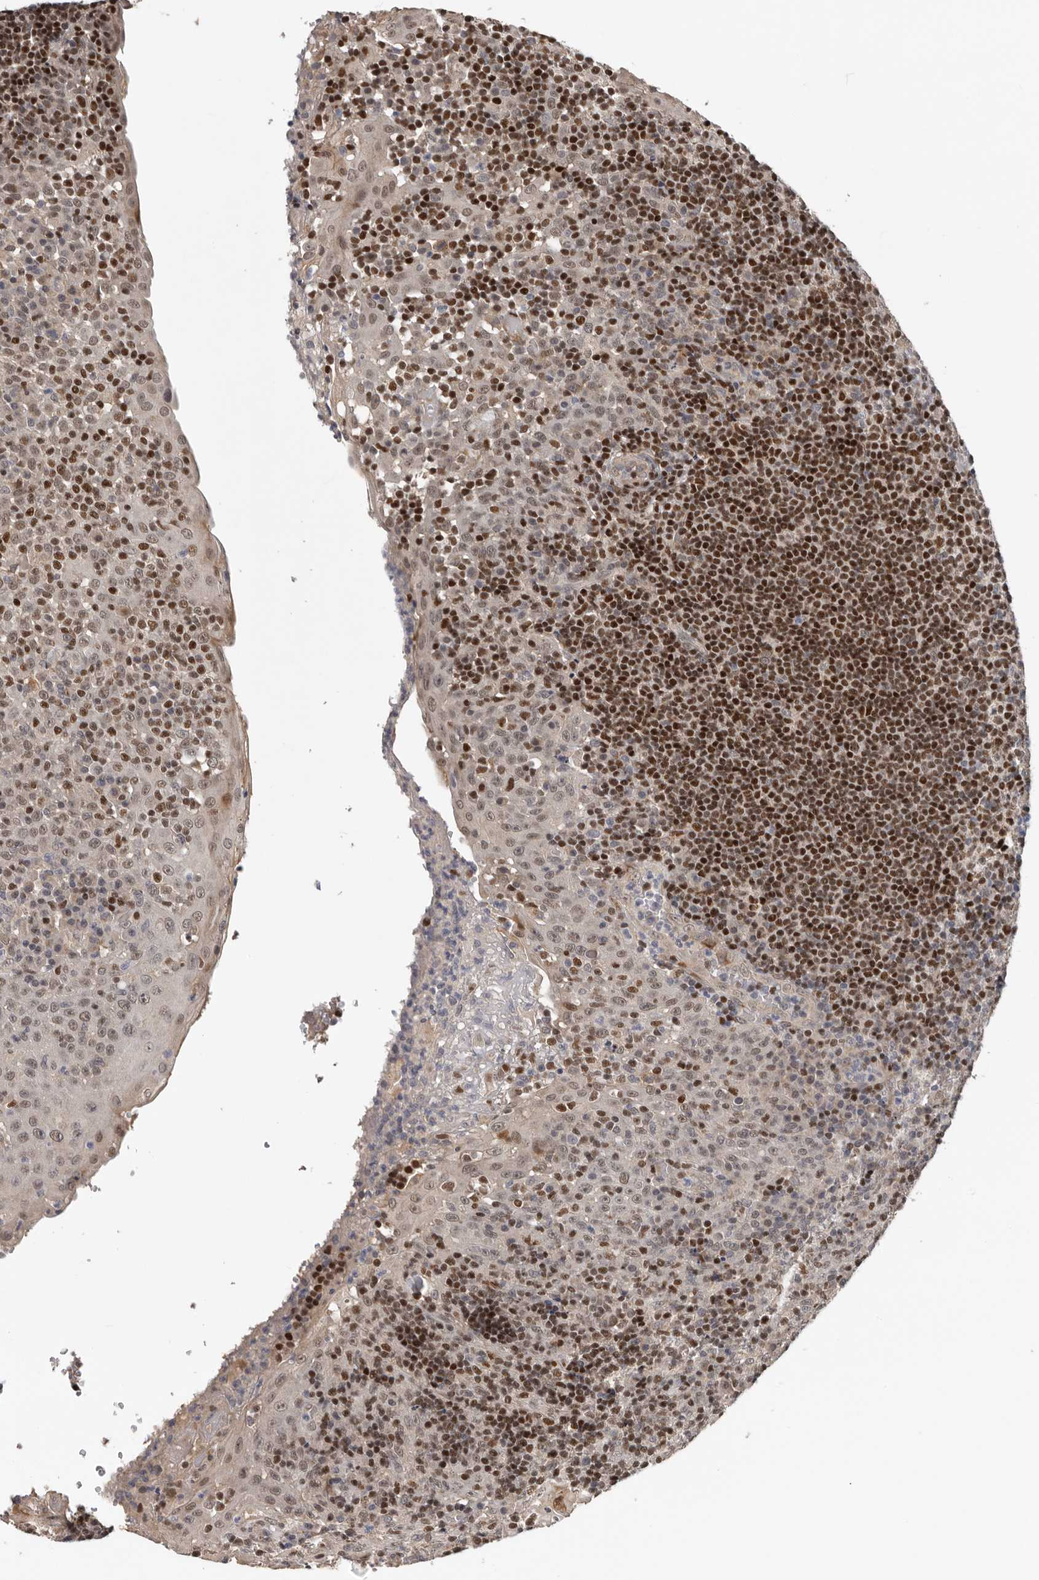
{"staining": {"intensity": "strong", "quantity": ">75%", "location": "nuclear"}, "tissue": "tonsil", "cell_type": "Germinal center cells", "image_type": "normal", "snomed": [{"axis": "morphology", "description": "Normal tissue, NOS"}, {"axis": "topography", "description": "Tonsil"}], "caption": "Tonsil stained for a protein displays strong nuclear positivity in germinal center cells.", "gene": "HENMT1", "patient": {"sex": "female", "age": 40}}